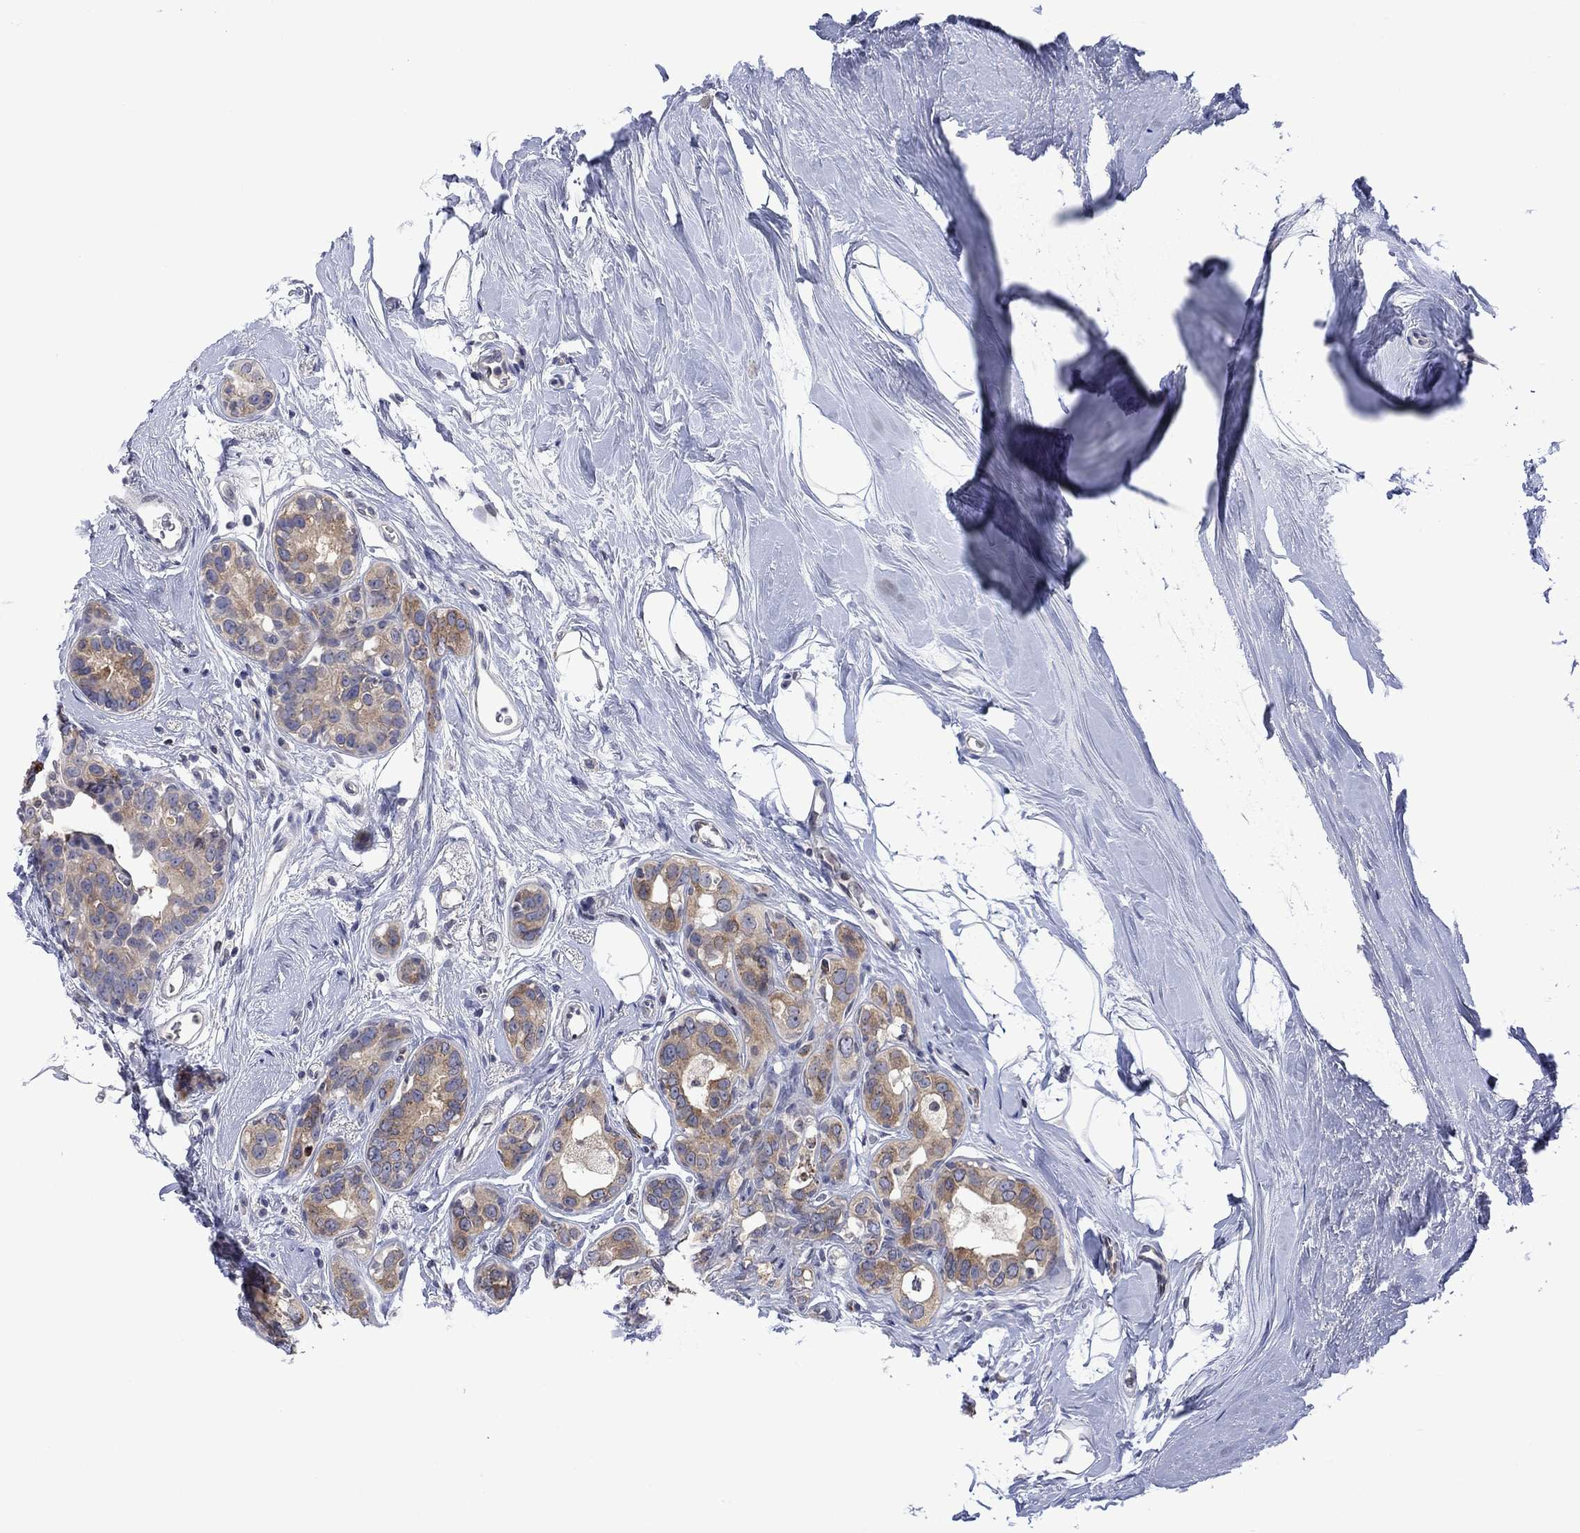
{"staining": {"intensity": "moderate", "quantity": "25%-75%", "location": "cytoplasmic/membranous"}, "tissue": "breast cancer", "cell_type": "Tumor cells", "image_type": "cancer", "snomed": [{"axis": "morphology", "description": "Duct carcinoma"}, {"axis": "topography", "description": "Breast"}], "caption": "Immunohistochemistry photomicrograph of neoplastic tissue: human infiltrating ductal carcinoma (breast) stained using immunohistochemistry exhibits medium levels of moderate protein expression localized specifically in the cytoplasmic/membranous of tumor cells, appearing as a cytoplasmic/membranous brown color.", "gene": "AGL", "patient": {"sex": "female", "age": 55}}